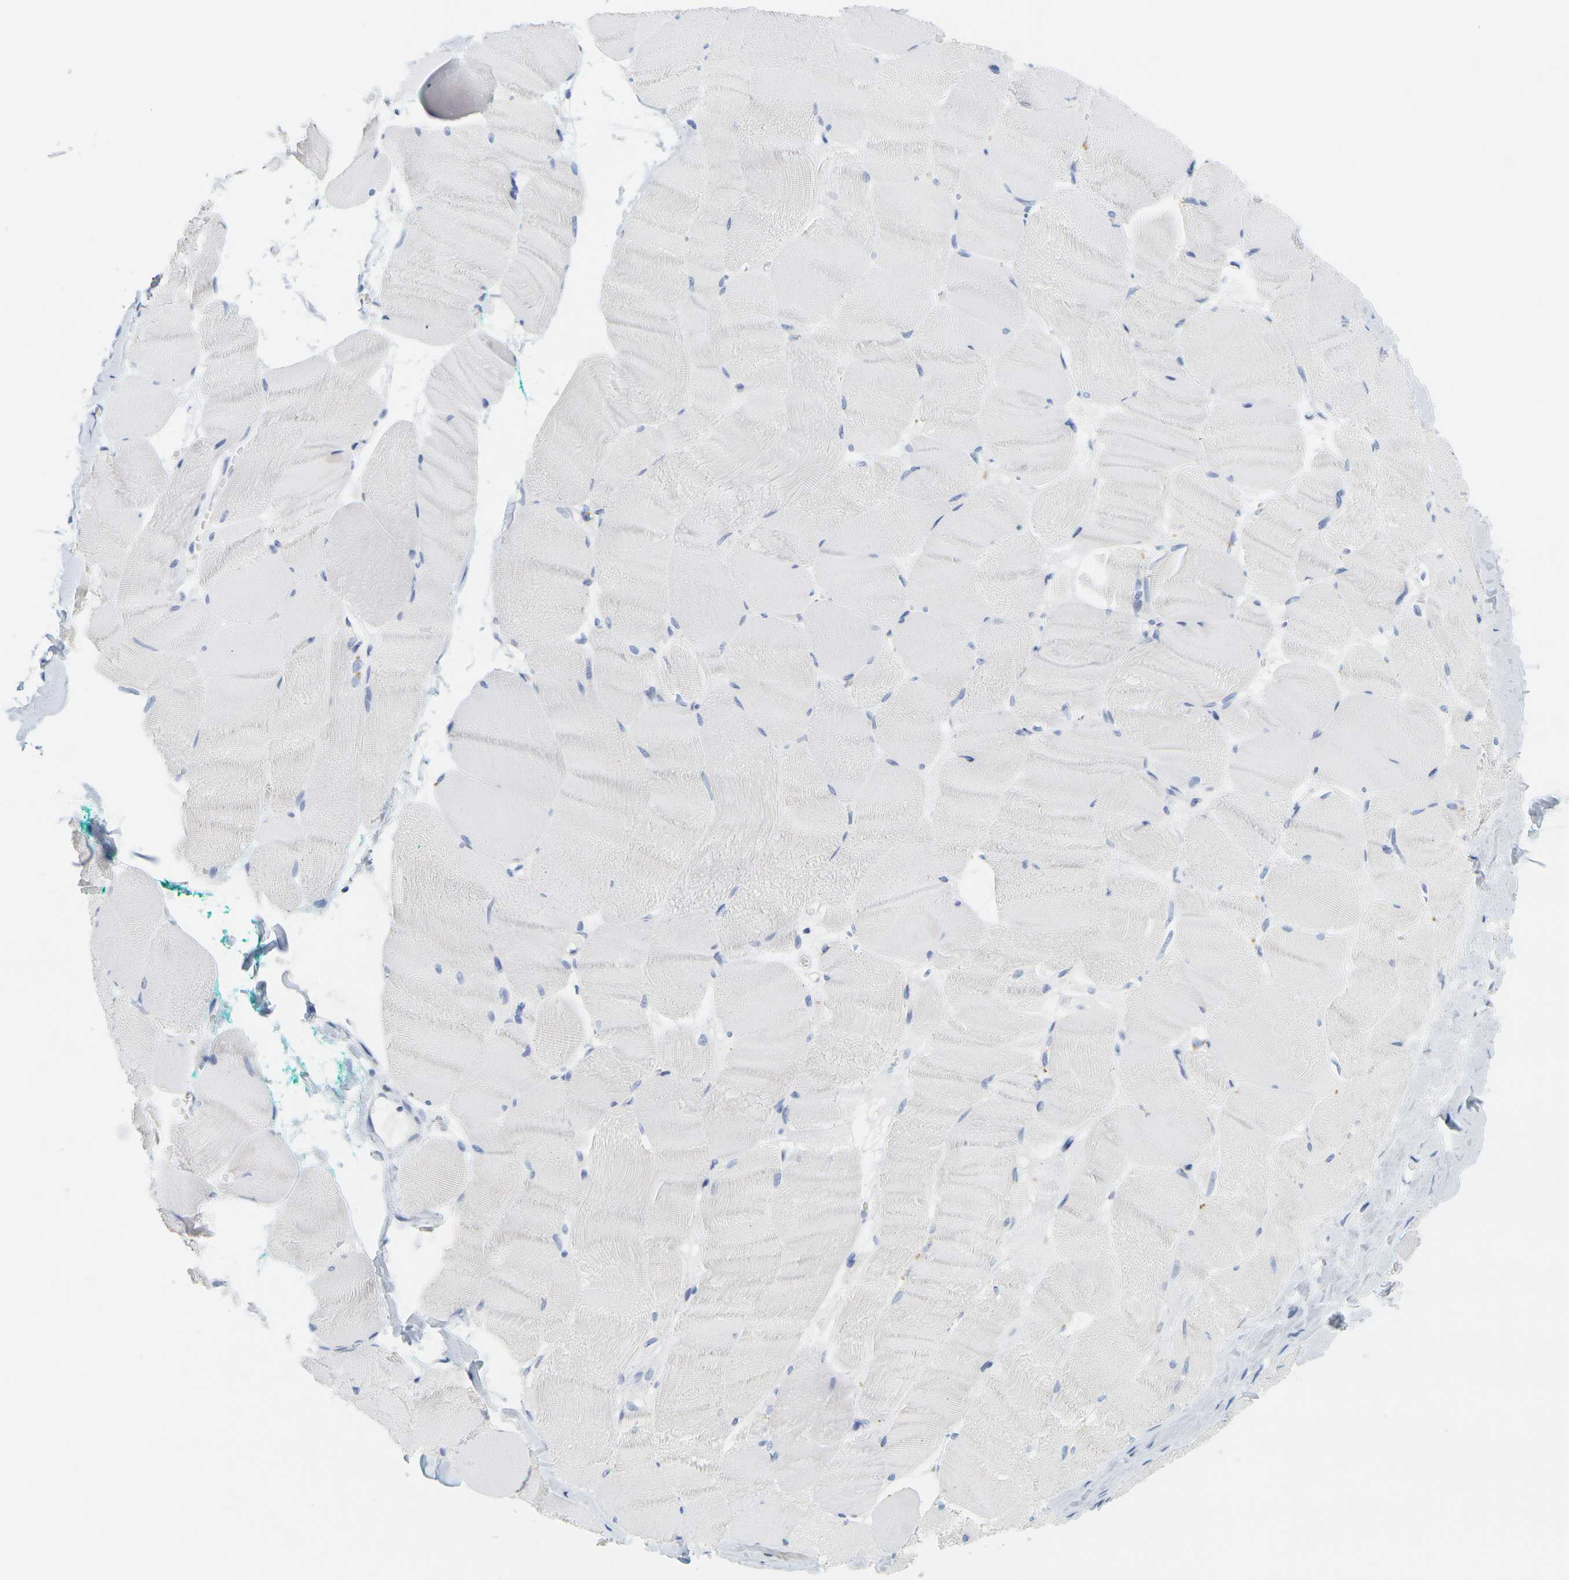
{"staining": {"intensity": "negative", "quantity": "none", "location": "none"}, "tissue": "skeletal muscle", "cell_type": "Myocytes", "image_type": "normal", "snomed": [{"axis": "morphology", "description": "Normal tissue, NOS"}, {"axis": "morphology", "description": "Squamous cell carcinoma, NOS"}, {"axis": "topography", "description": "Skeletal muscle"}], "caption": "A high-resolution micrograph shows immunohistochemistry (IHC) staining of benign skeletal muscle, which exhibits no significant expression in myocytes. Brightfield microscopy of immunohistochemistry stained with DAB (3,3'-diaminobenzidine) (brown) and hematoxylin (blue), captured at high magnification.", "gene": "HLA", "patient": {"sex": "male", "age": 51}}